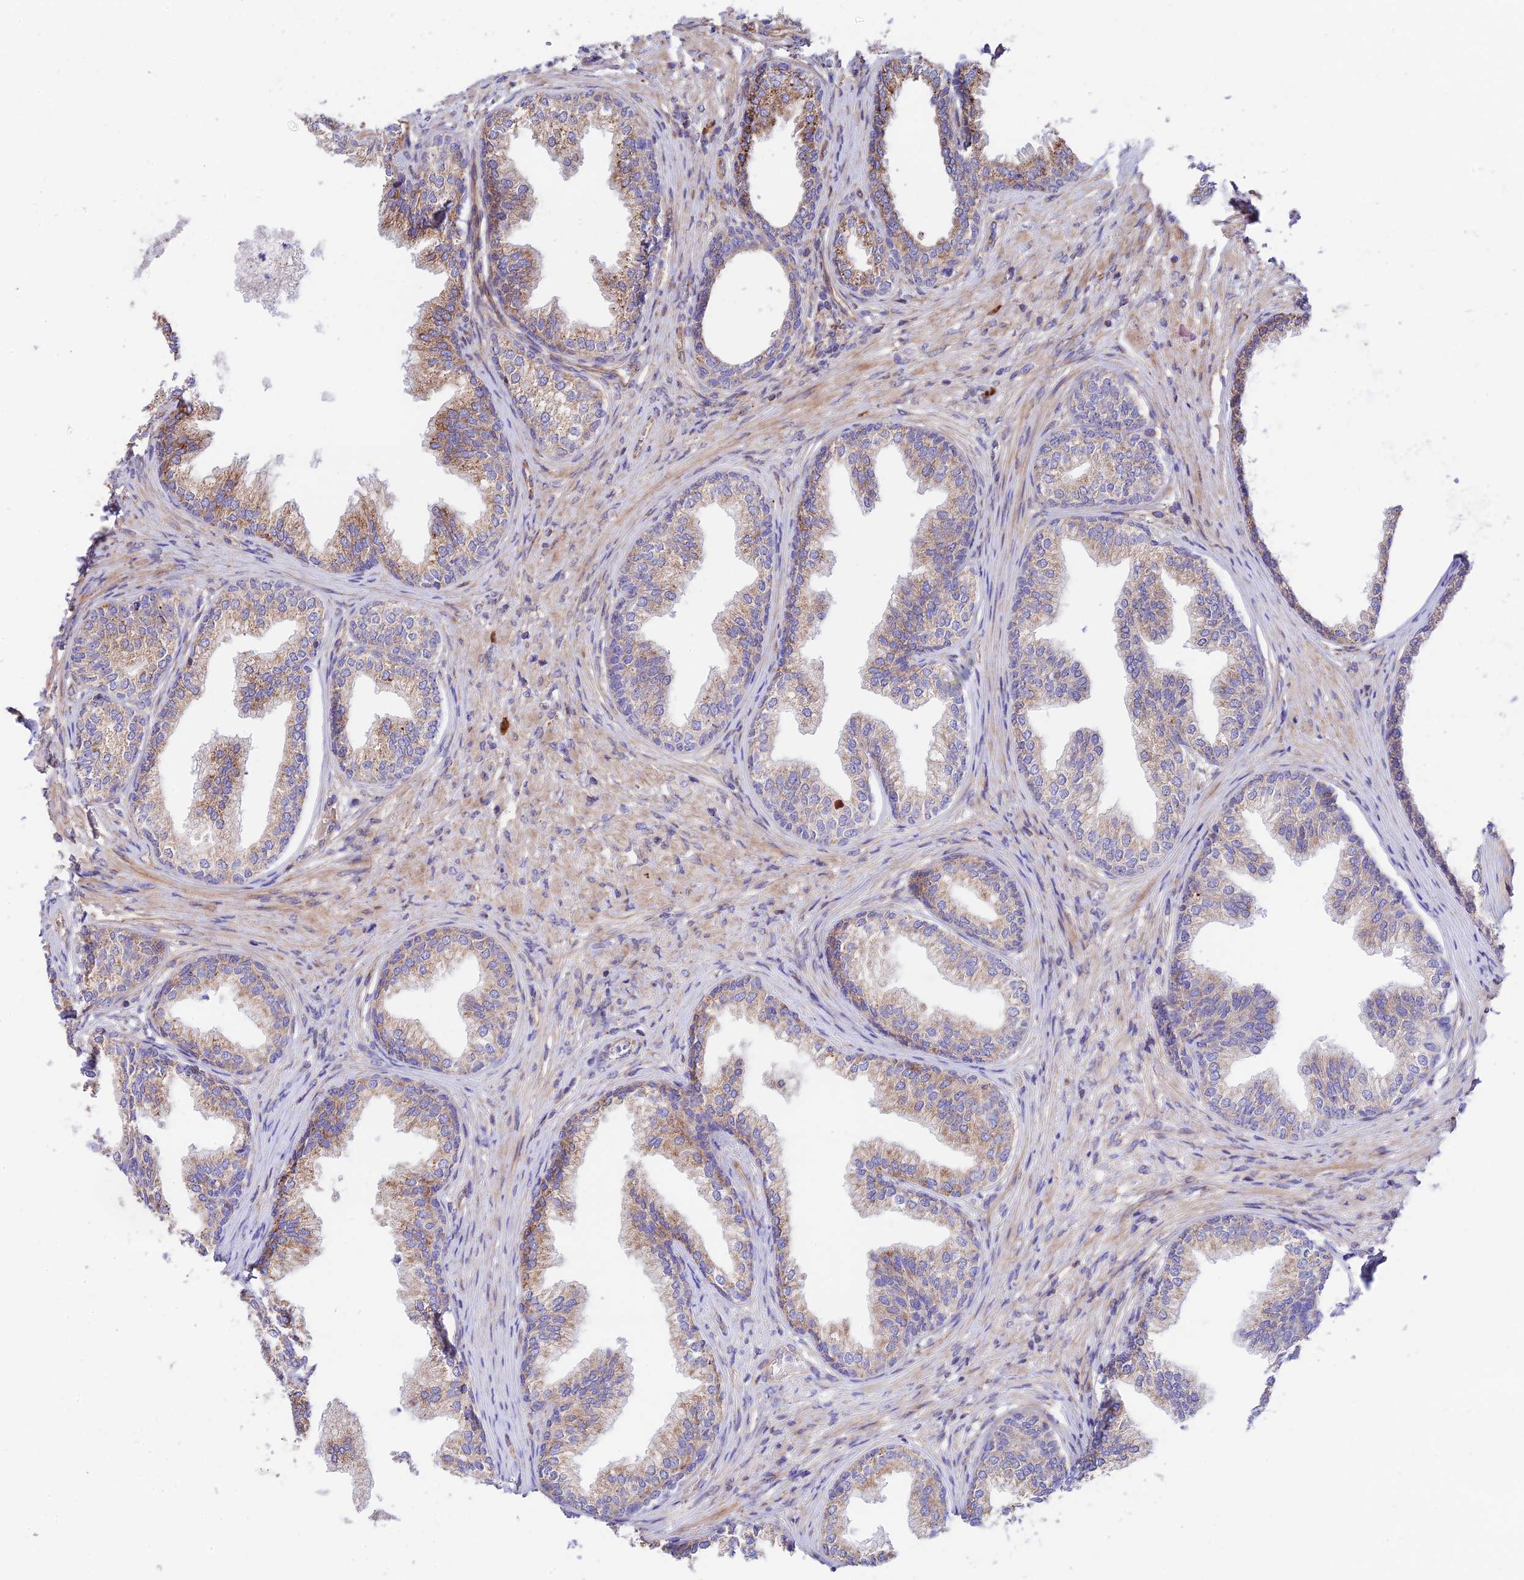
{"staining": {"intensity": "moderate", "quantity": "25%-75%", "location": "cytoplasmic/membranous"}, "tissue": "prostate", "cell_type": "Glandular cells", "image_type": "normal", "snomed": [{"axis": "morphology", "description": "Normal tissue, NOS"}, {"axis": "topography", "description": "Prostate"}], "caption": "The immunohistochemical stain shows moderate cytoplasmic/membranous staining in glandular cells of unremarkable prostate.", "gene": "VPS13C", "patient": {"sex": "male", "age": 76}}